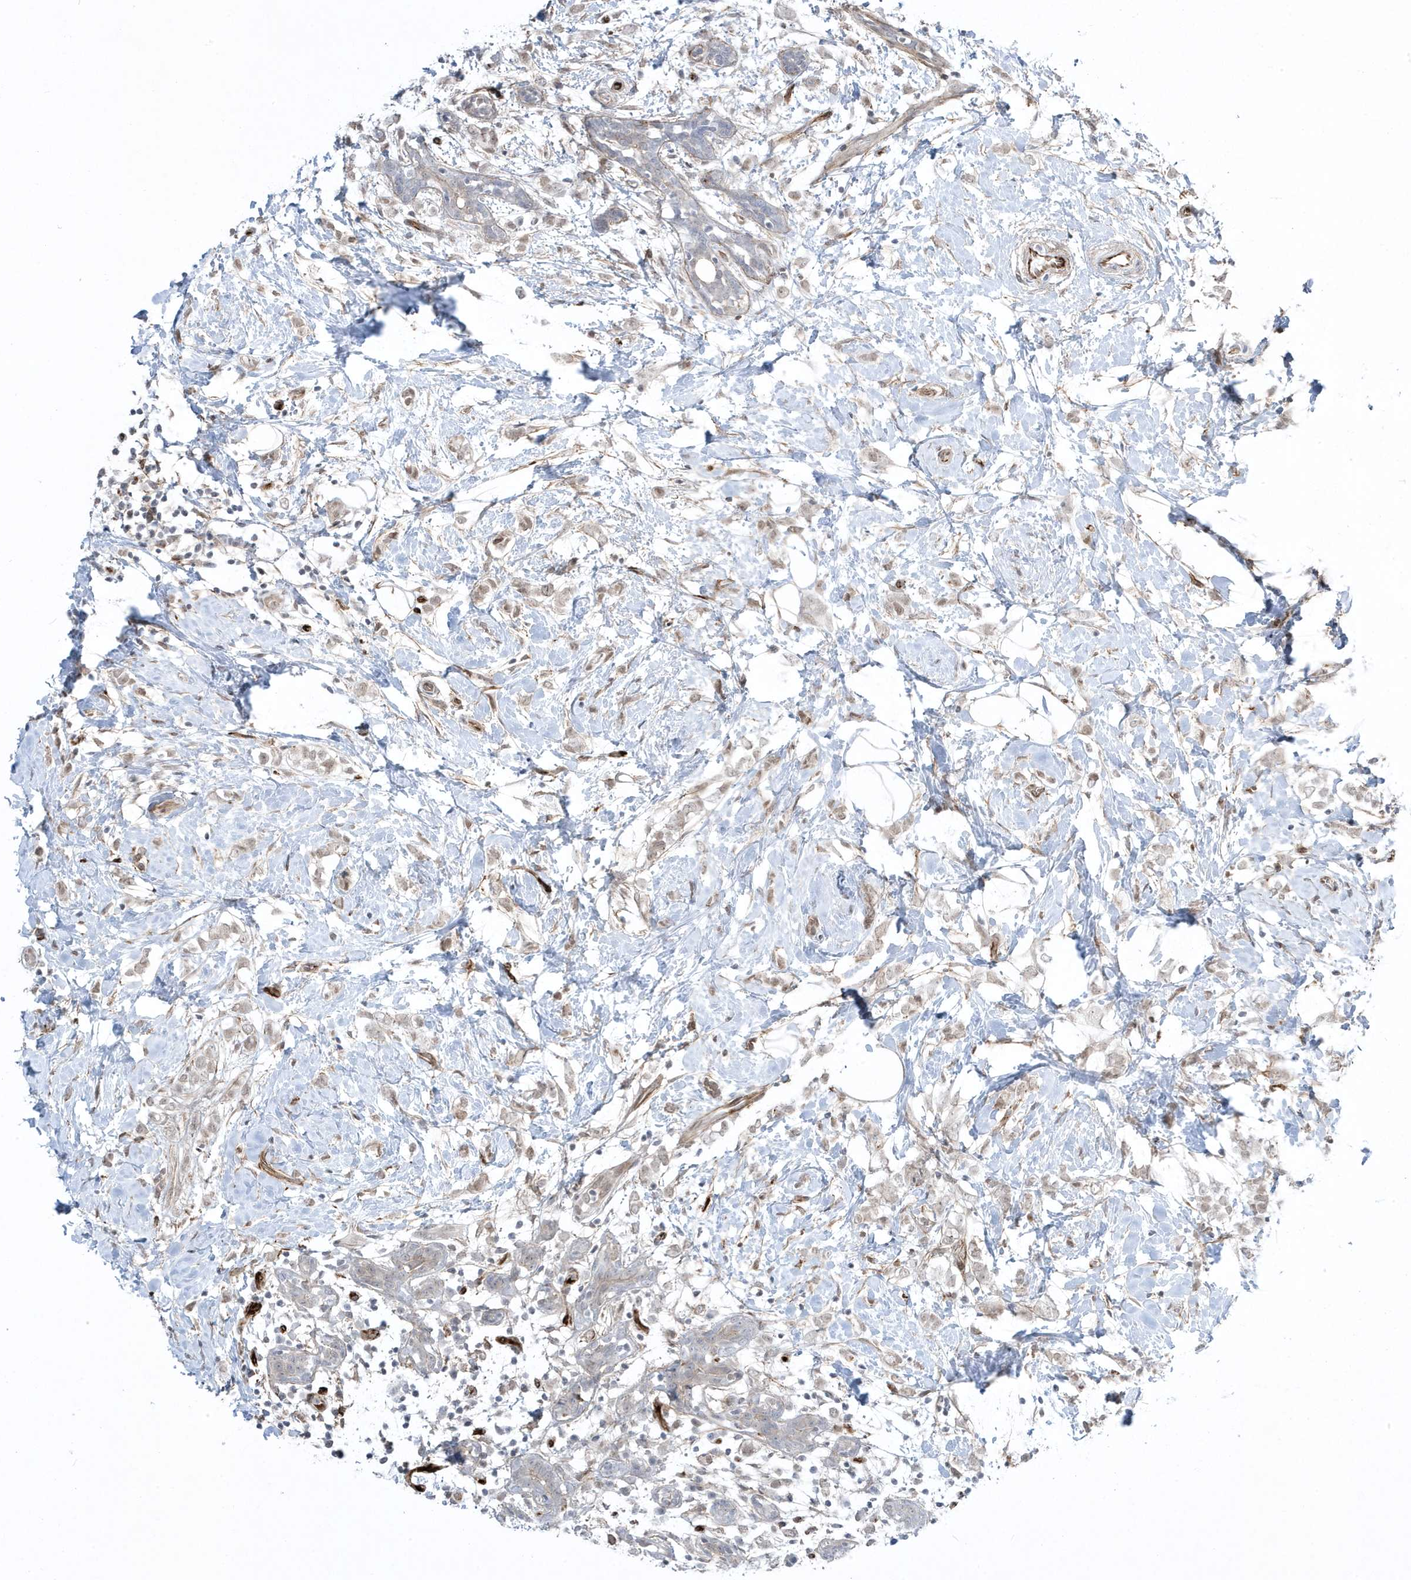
{"staining": {"intensity": "weak", "quantity": ">75%", "location": "nuclear"}, "tissue": "breast cancer", "cell_type": "Tumor cells", "image_type": "cancer", "snomed": [{"axis": "morphology", "description": "Normal tissue, NOS"}, {"axis": "morphology", "description": "Lobular carcinoma"}, {"axis": "topography", "description": "Breast"}], "caption": "Brown immunohistochemical staining in human breast lobular carcinoma shows weak nuclear expression in about >75% of tumor cells.", "gene": "ADAMTSL3", "patient": {"sex": "female", "age": 47}}